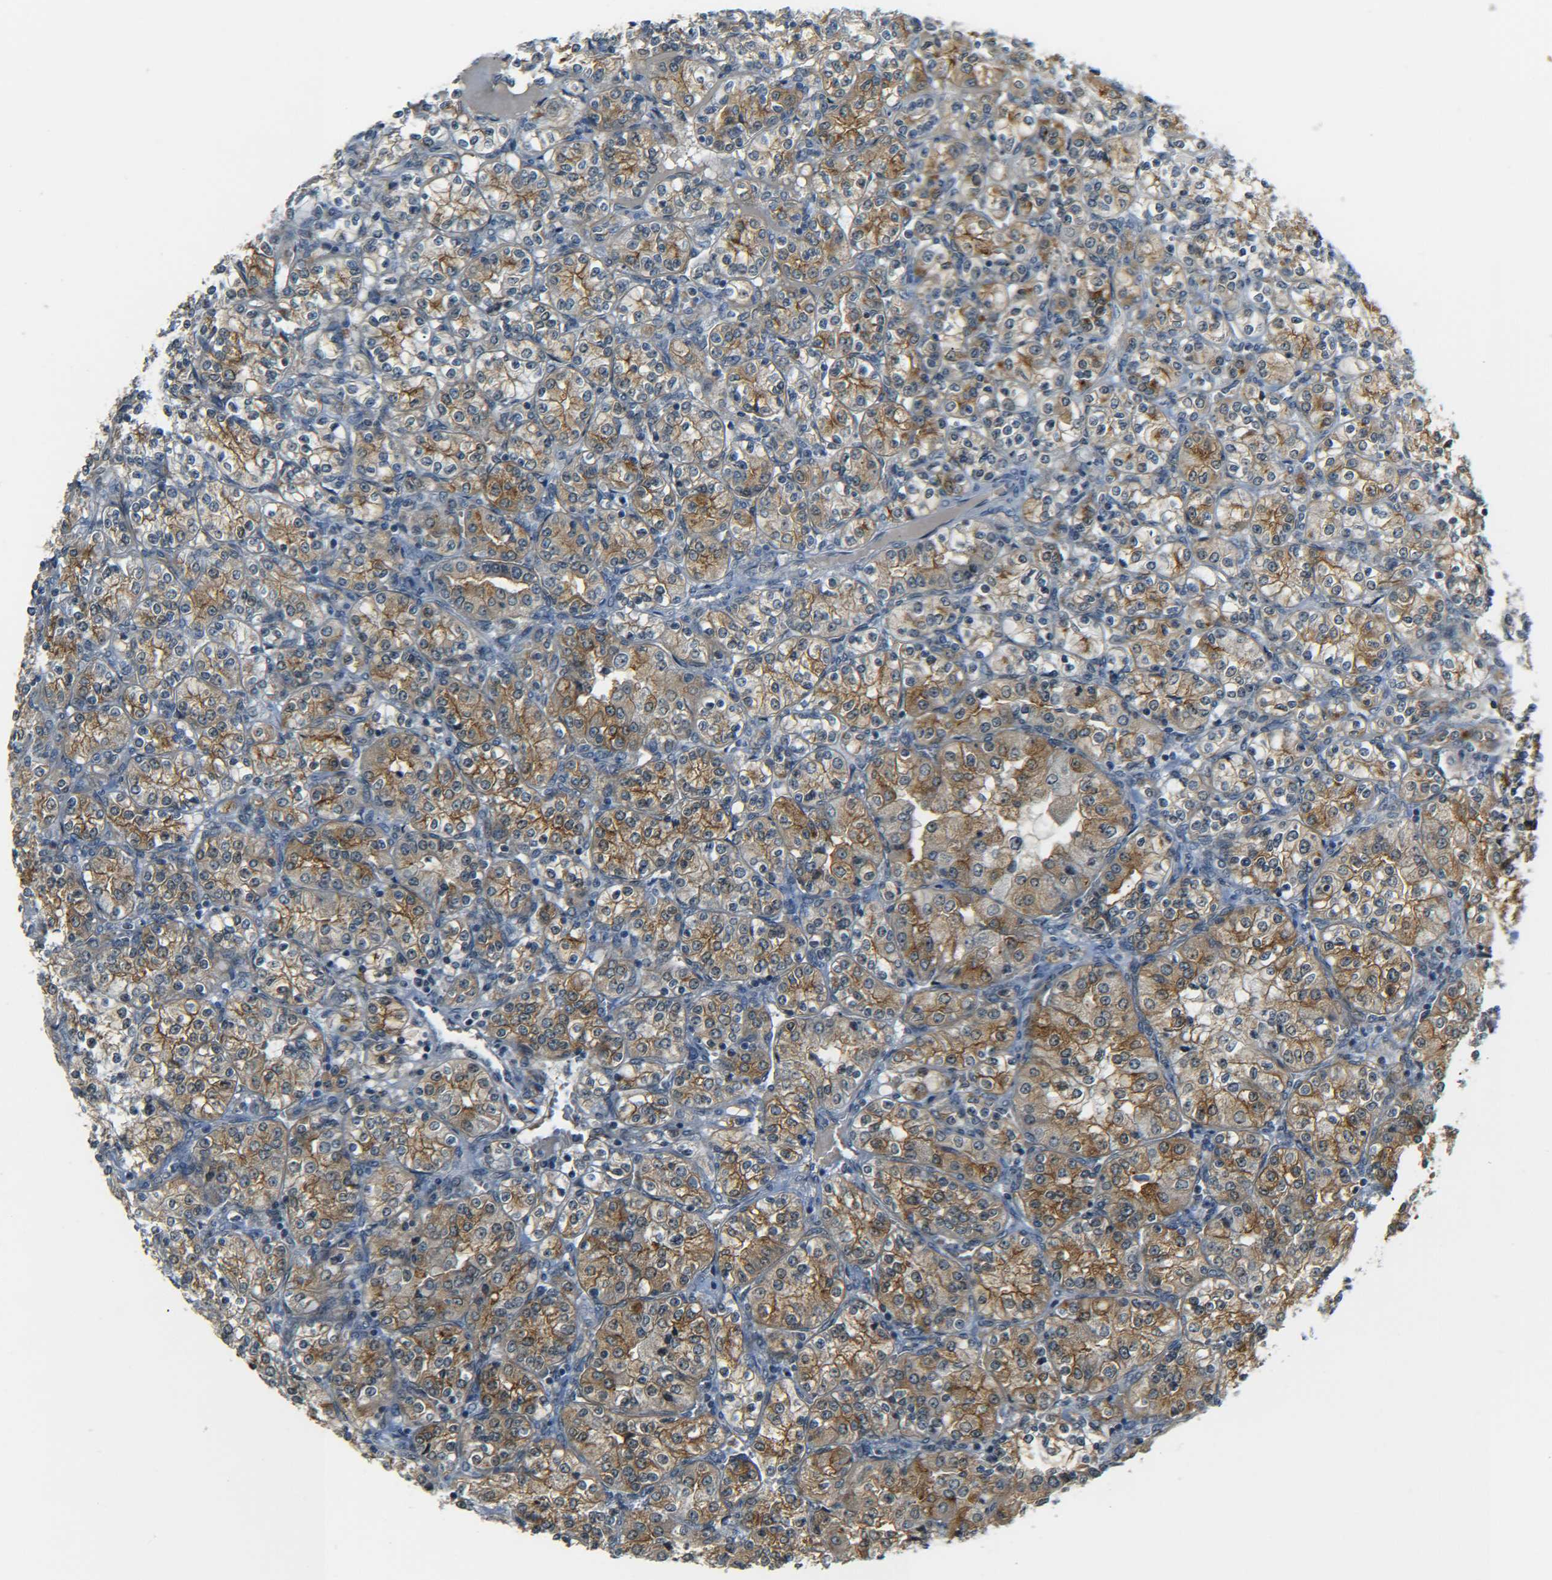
{"staining": {"intensity": "moderate", "quantity": ">75%", "location": "cytoplasmic/membranous"}, "tissue": "renal cancer", "cell_type": "Tumor cells", "image_type": "cancer", "snomed": [{"axis": "morphology", "description": "Adenocarcinoma, NOS"}, {"axis": "topography", "description": "Kidney"}], "caption": "Adenocarcinoma (renal) was stained to show a protein in brown. There is medium levels of moderate cytoplasmic/membranous expression in approximately >75% of tumor cells.", "gene": "DAB2", "patient": {"sex": "male", "age": 77}}